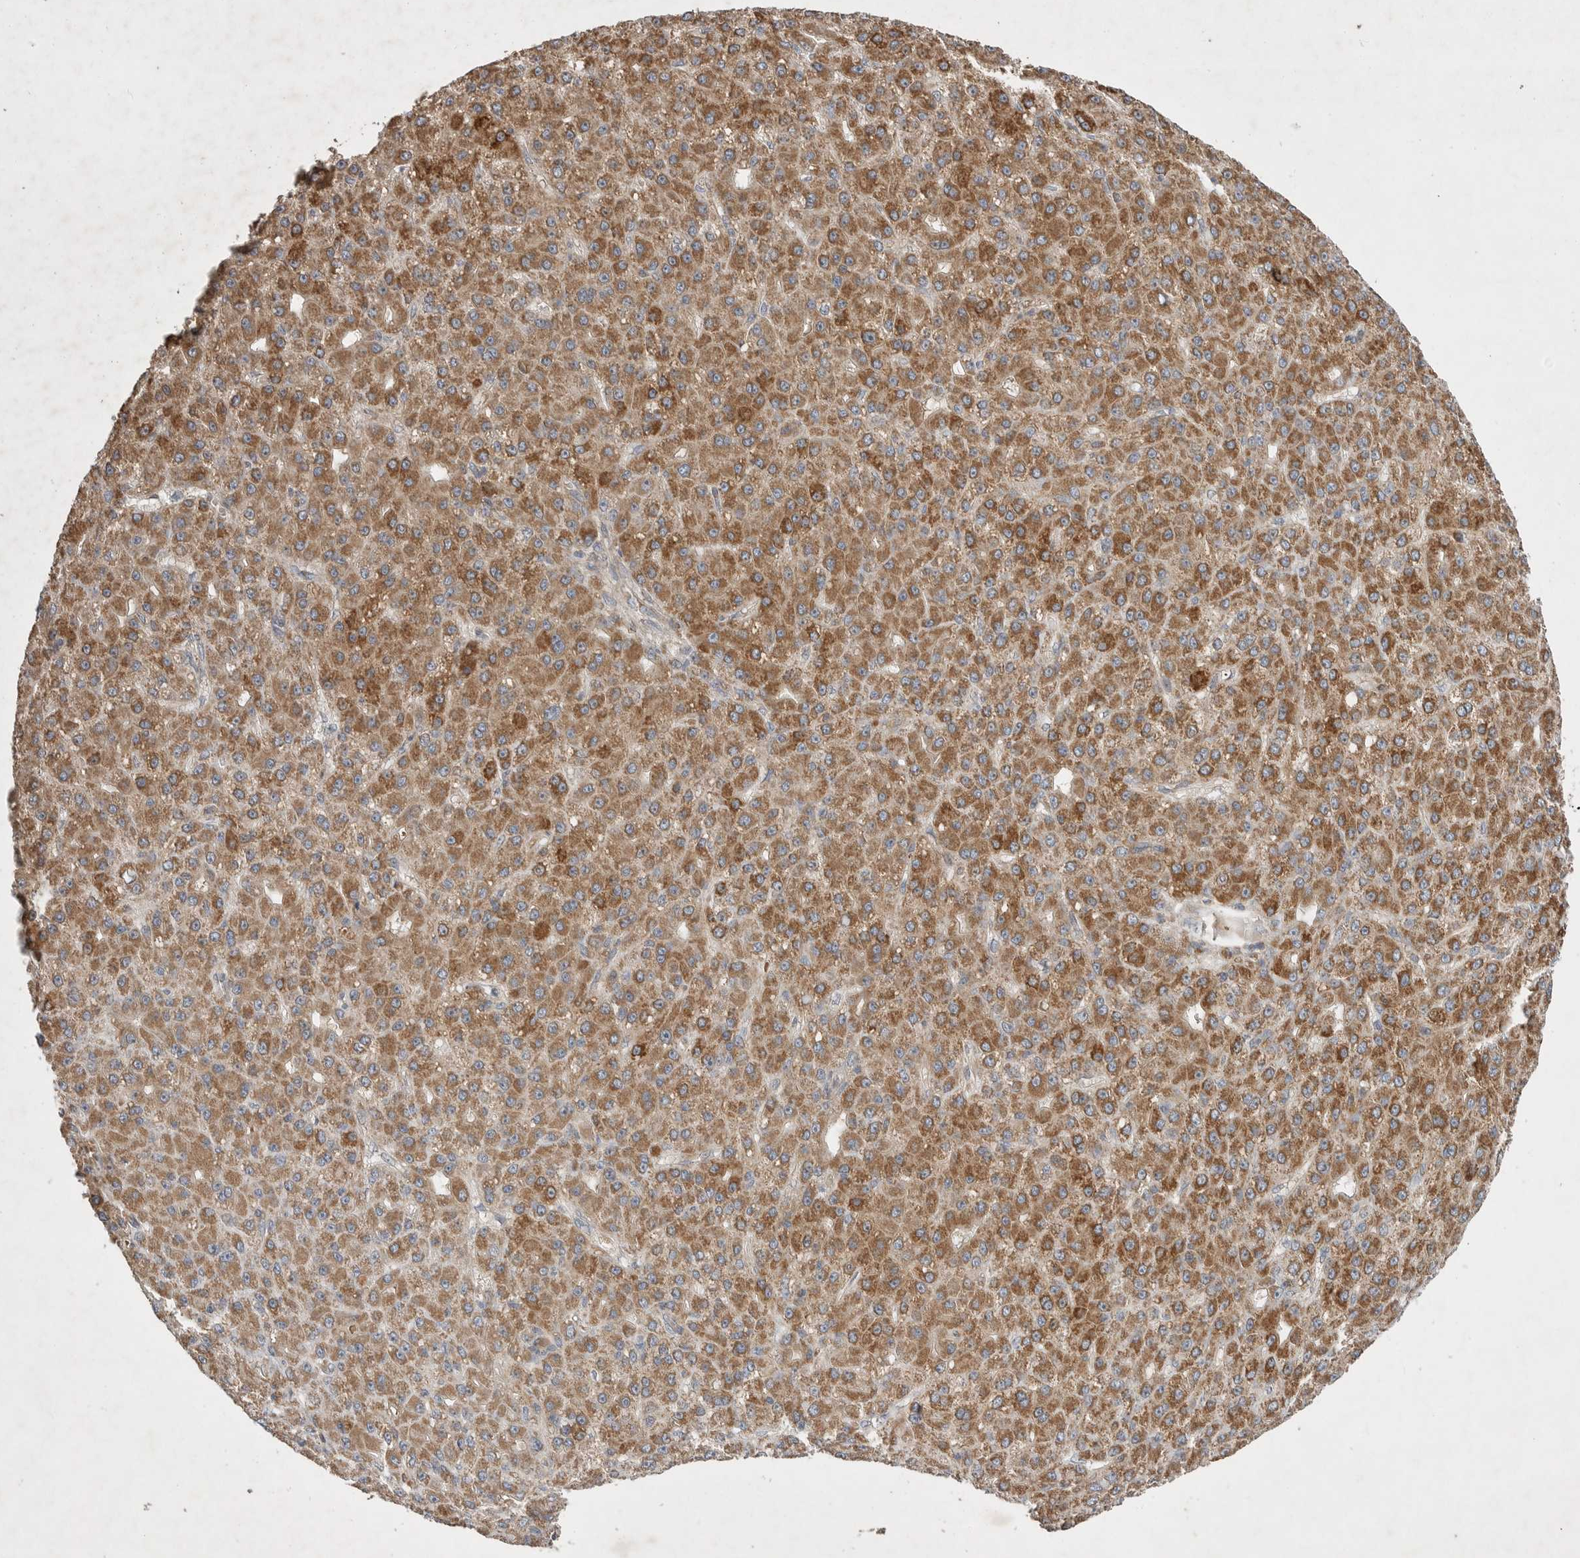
{"staining": {"intensity": "moderate", "quantity": ">75%", "location": "cytoplasmic/membranous"}, "tissue": "liver cancer", "cell_type": "Tumor cells", "image_type": "cancer", "snomed": [{"axis": "morphology", "description": "Carcinoma, Hepatocellular, NOS"}, {"axis": "topography", "description": "Liver"}], "caption": "This is a micrograph of IHC staining of liver hepatocellular carcinoma, which shows moderate positivity in the cytoplasmic/membranous of tumor cells.", "gene": "KIF21B", "patient": {"sex": "male", "age": 67}}